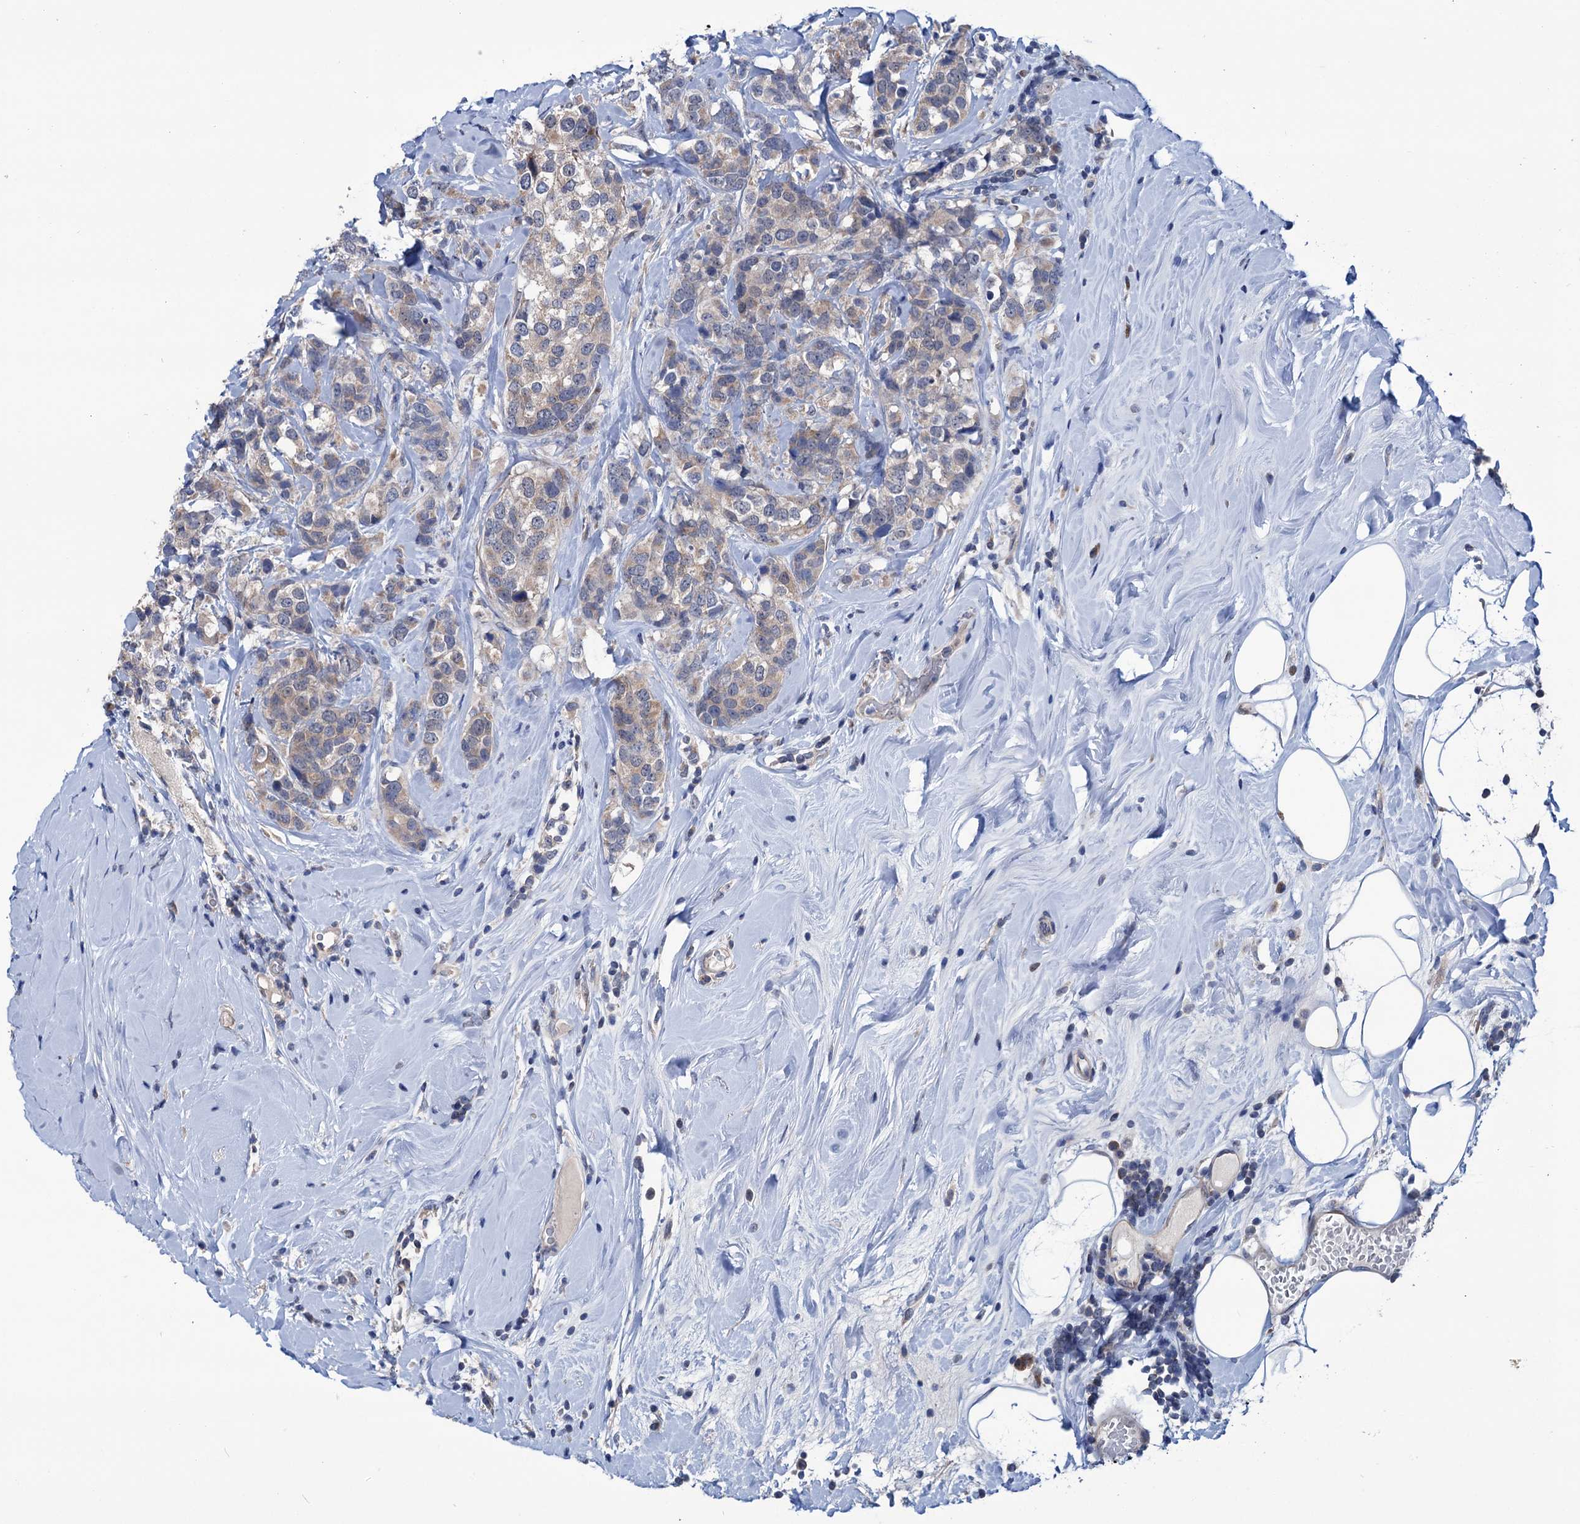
{"staining": {"intensity": "weak", "quantity": ">75%", "location": "cytoplasmic/membranous"}, "tissue": "breast cancer", "cell_type": "Tumor cells", "image_type": "cancer", "snomed": [{"axis": "morphology", "description": "Lobular carcinoma"}, {"axis": "topography", "description": "Breast"}], "caption": "Immunohistochemical staining of human breast cancer (lobular carcinoma) shows weak cytoplasmic/membranous protein positivity in approximately >75% of tumor cells. Nuclei are stained in blue.", "gene": "EYA4", "patient": {"sex": "female", "age": 59}}